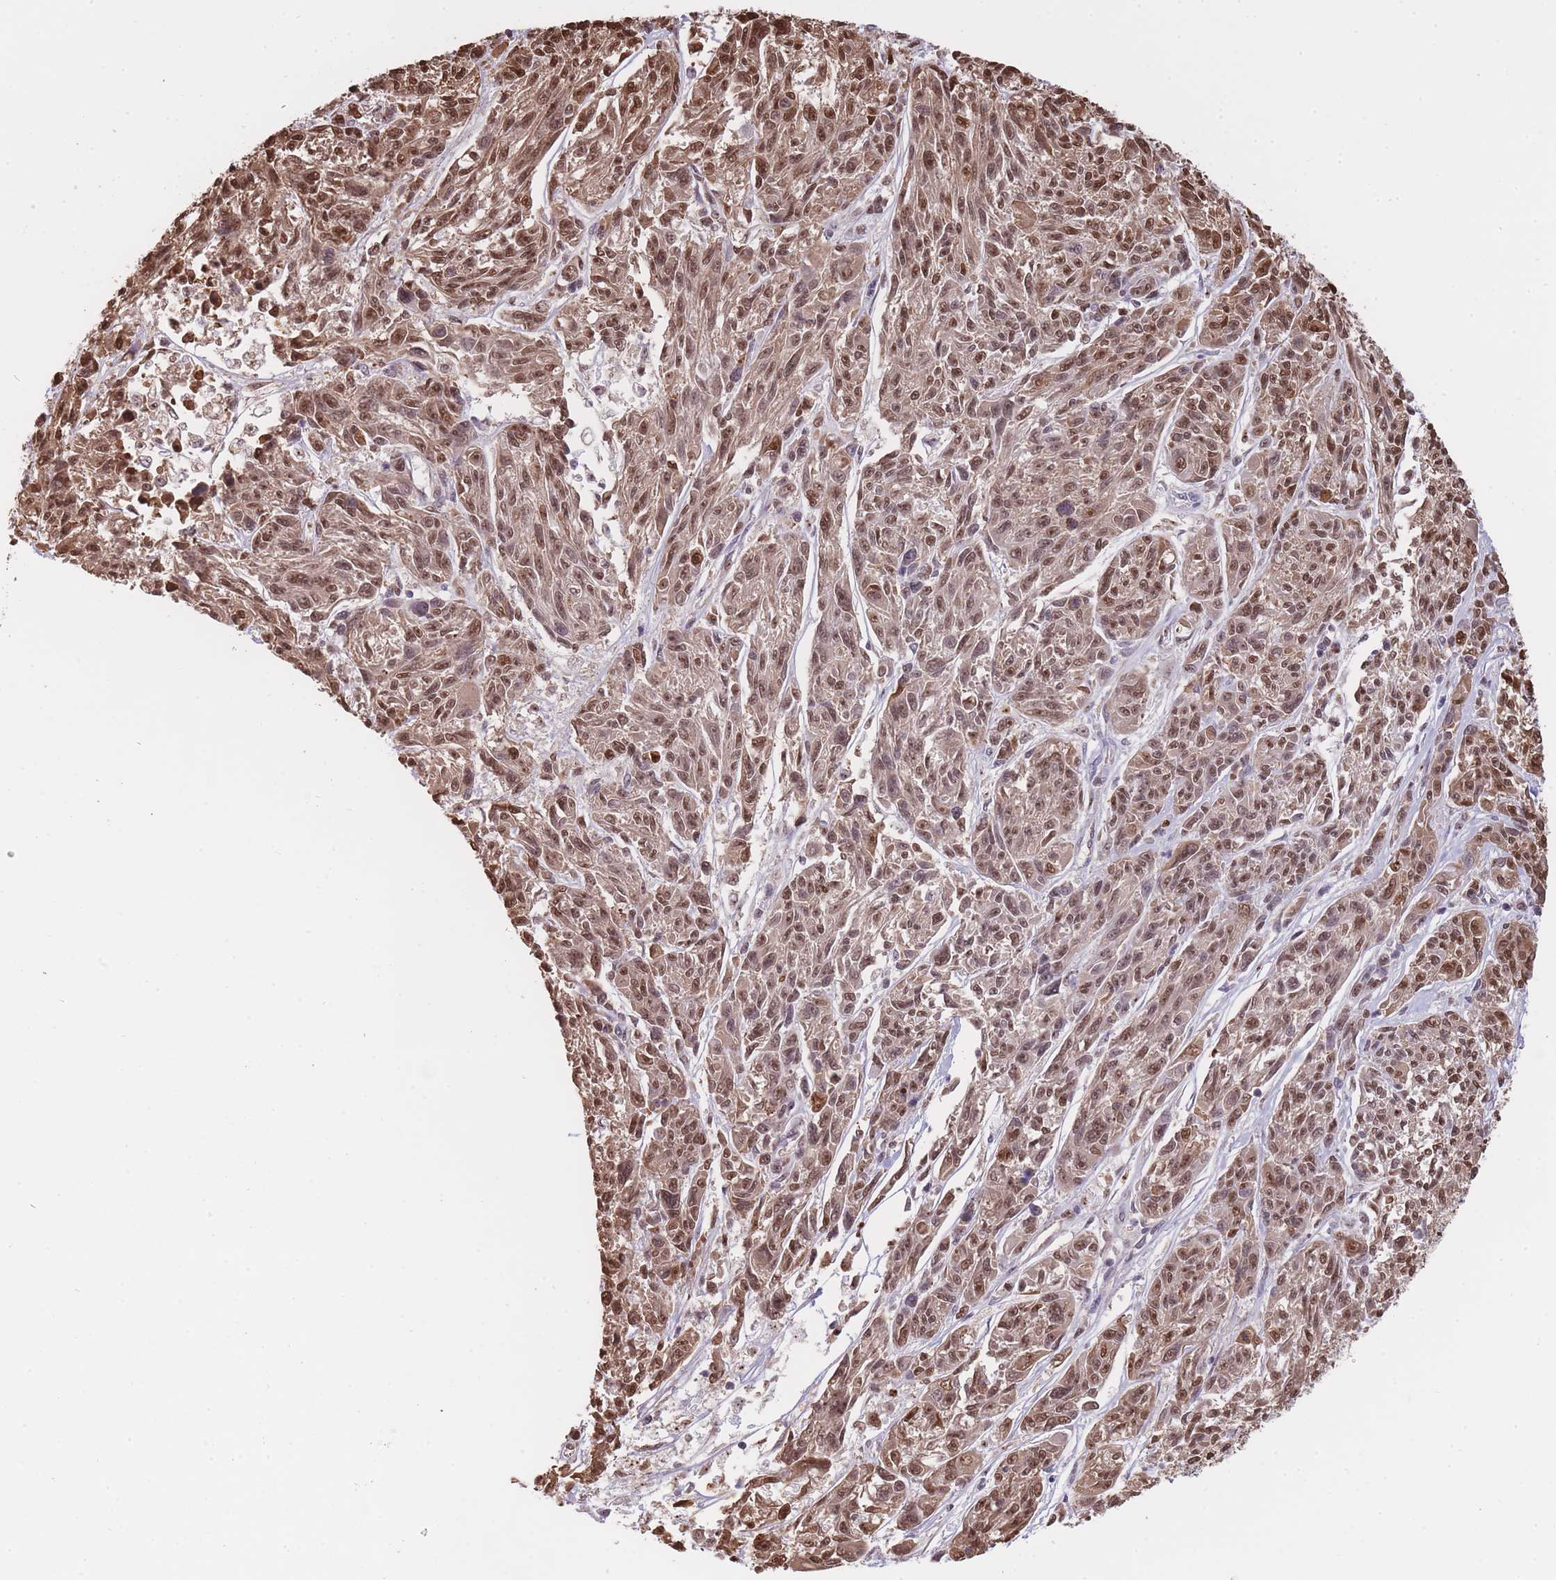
{"staining": {"intensity": "moderate", "quantity": ">75%", "location": "nuclear"}, "tissue": "melanoma", "cell_type": "Tumor cells", "image_type": "cancer", "snomed": [{"axis": "morphology", "description": "Malignant melanoma, NOS"}, {"axis": "topography", "description": "Skin"}], "caption": "Protein analysis of malignant melanoma tissue displays moderate nuclear positivity in approximately >75% of tumor cells.", "gene": "EVC2", "patient": {"sex": "male", "age": 53}}